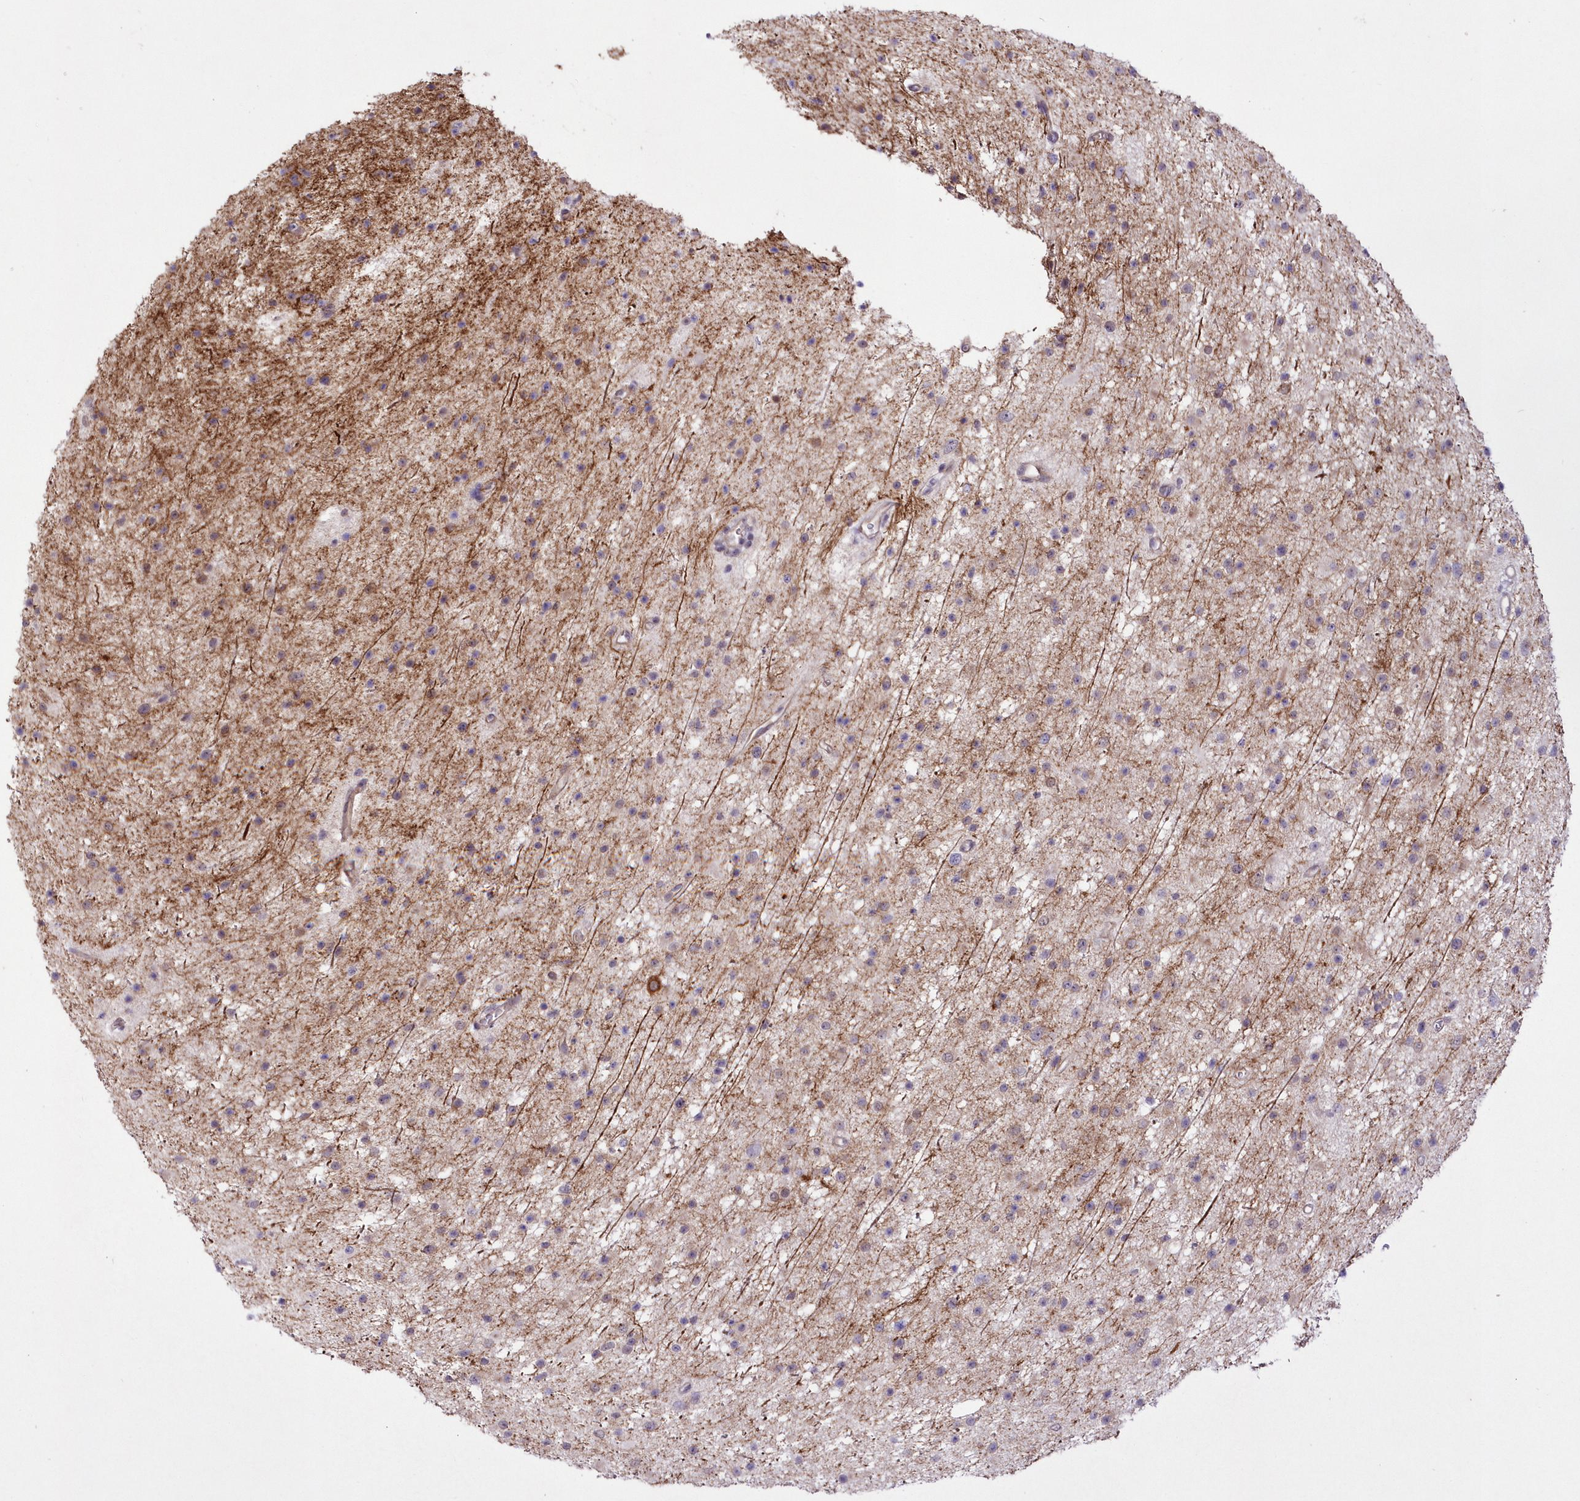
{"staining": {"intensity": "negative", "quantity": "none", "location": "none"}, "tissue": "glioma", "cell_type": "Tumor cells", "image_type": "cancer", "snomed": [{"axis": "morphology", "description": "Glioma, malignant, Low grade"}, {"axis": "topography", "description": "Cerebral cortex"}], "caption": "The image demonstrates no staining of tumor cells in malignant glioma (low-grade).", "gene": "FAM241B", "patient": {"sex": "female", "age": 39}}